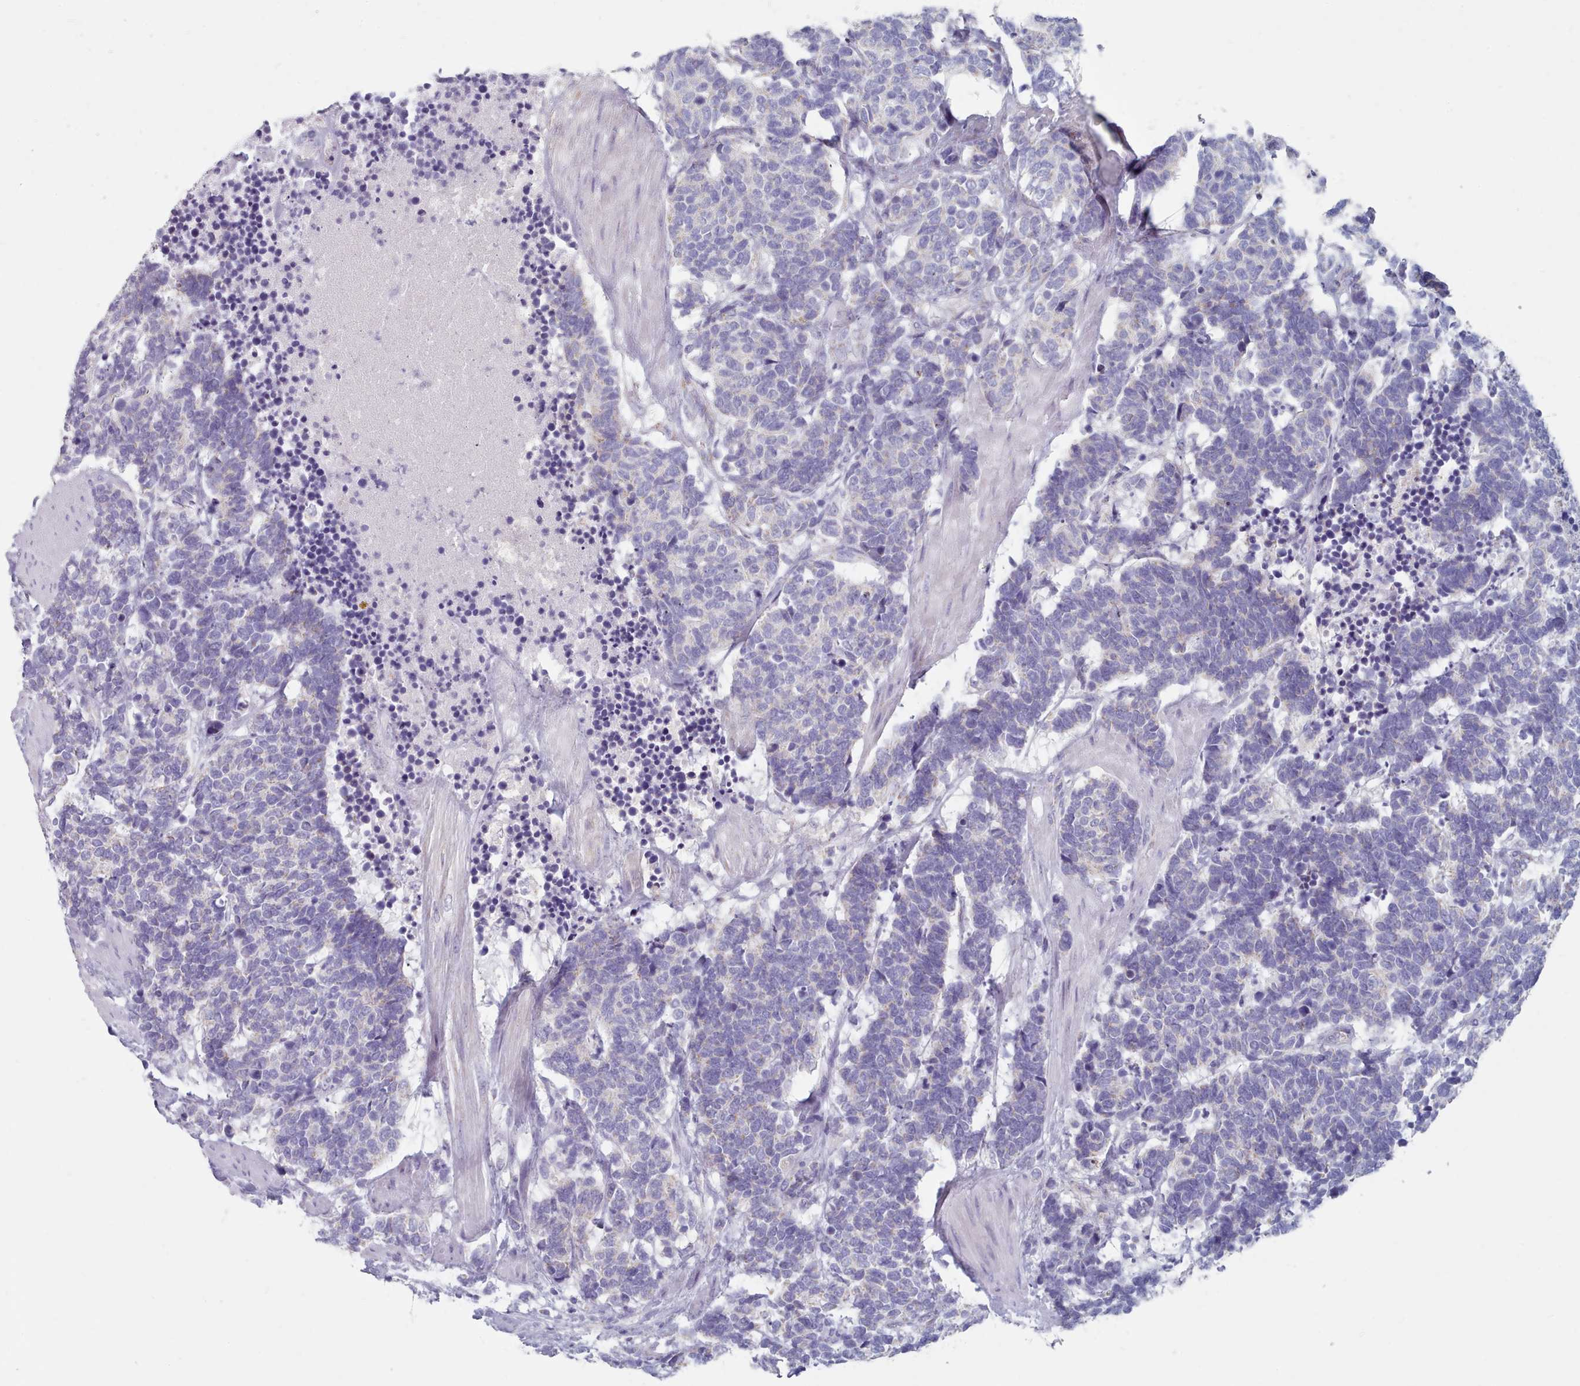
{"staining": {"intensity": "negative", "quantity": "none", "location": "none"}, "tissue": "carcinoid", "cell_type": "Tumor cells", "image_type": "cancer", "snomed": [{"axis": "morphology", "description": "Carcinoma, NOS"}, {"axis": "morphology", "description": "Carcinoid, malignant, NOS"}, {"axis": "topography", "description": "Urinary bladder"}], "caption": "Tumor cells show no significant expression in carcinoid (malignant). (DAB (3,3'-diaminobenzidine) IHC, high magnification).", "gene": "HAO1", "patient": {"sex": "male", "age": 57}}